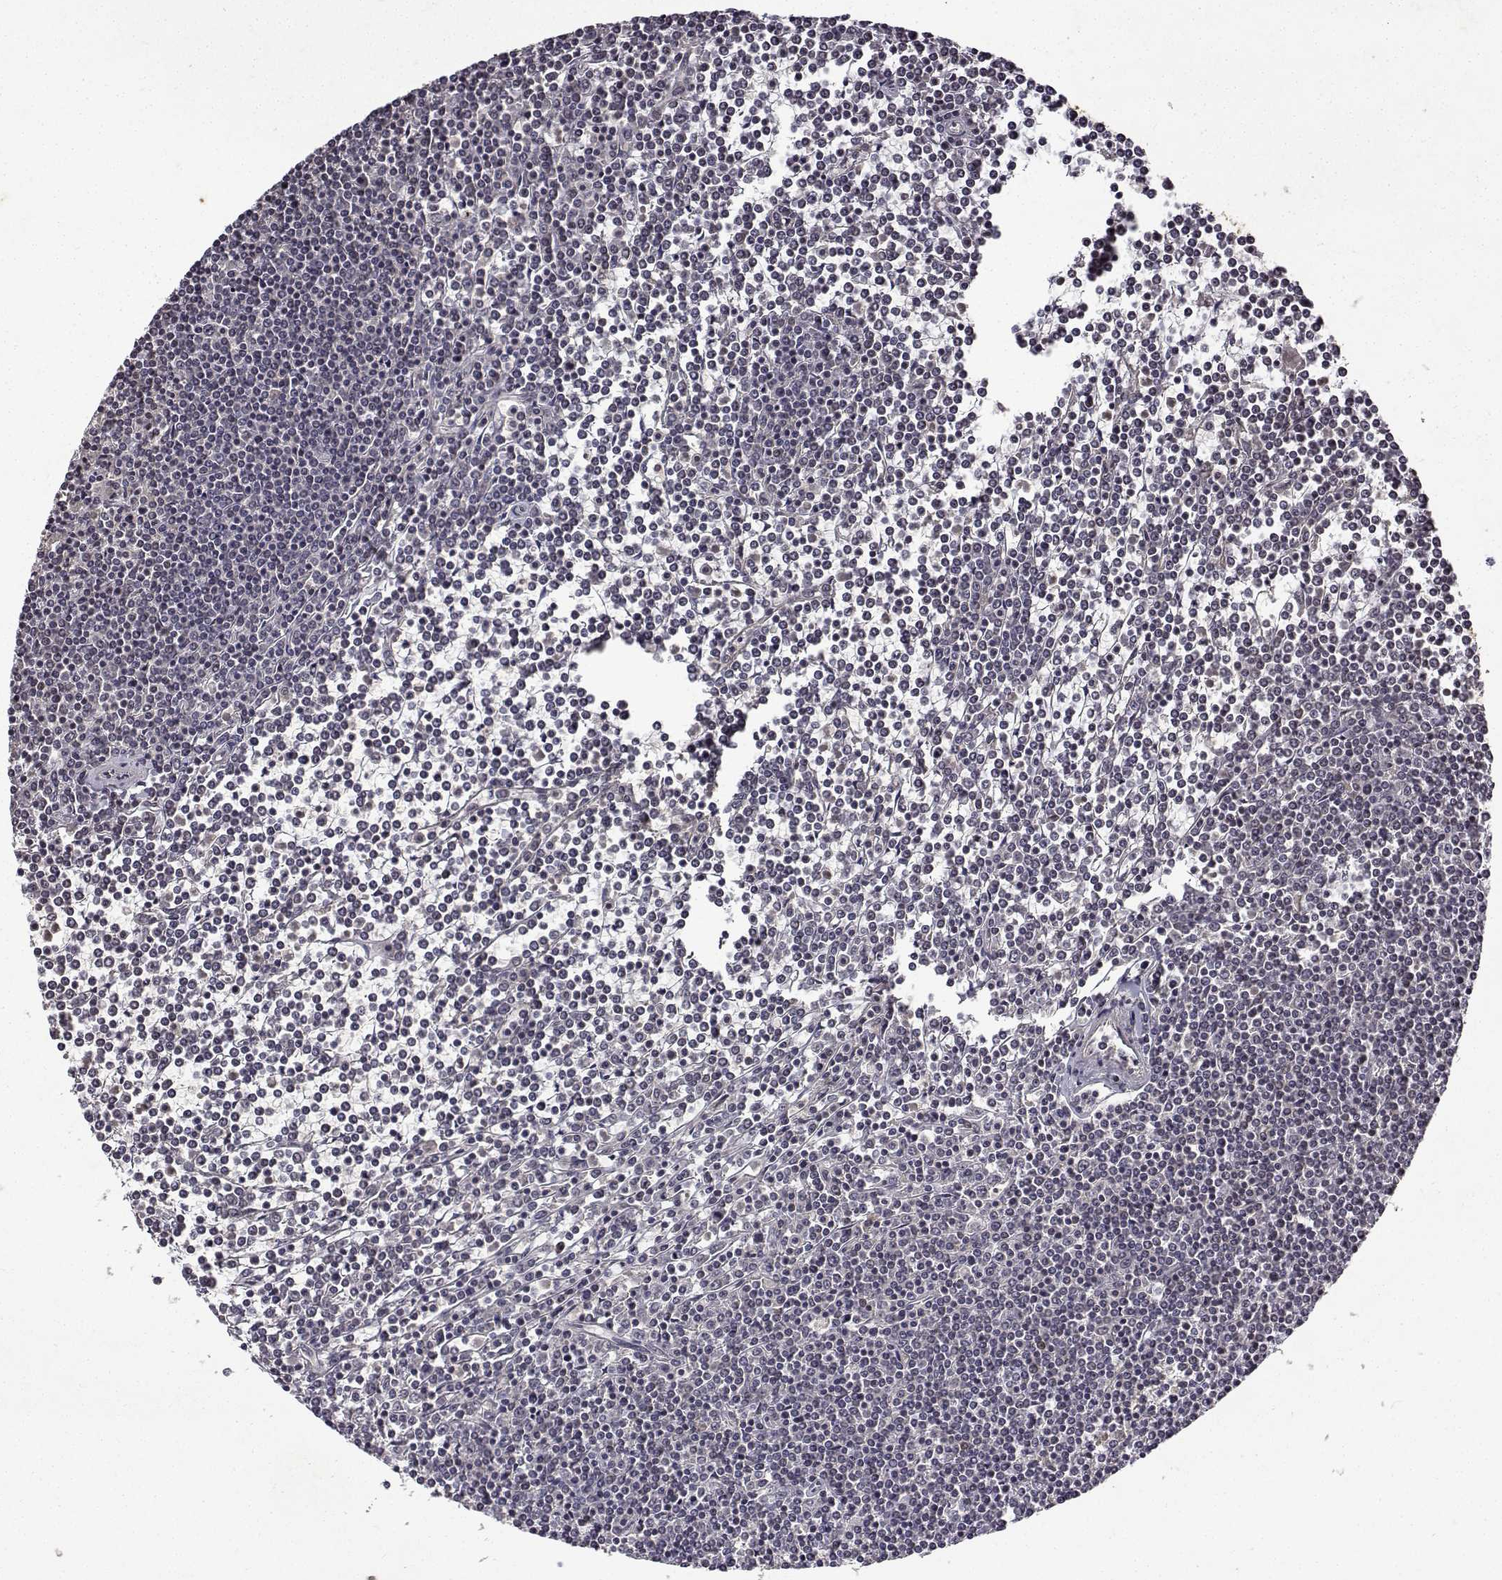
{"staining": {"intensity": "negative", "quantity": "none", "location": "none"}, "tissue": "lymphoma", "cell_type": "Tumor cells", "image_type": "cancer", "snomed": [{"axis": "morphology", "description": "Malignant lymphoma, non-Hodgkin's type, Low grade"}, {"axis": "topography", "description": "Spleen"}], "caption": "High magnification brightfield microscopy of lymphoma stained with DAB (3,3'-diaminobenzidine) (brown) and counterstained with hematoxylin (blue): tumor cells show no significant staining.", "gene": "BDNF", "patient": {"sex": "female", "age": 19}}